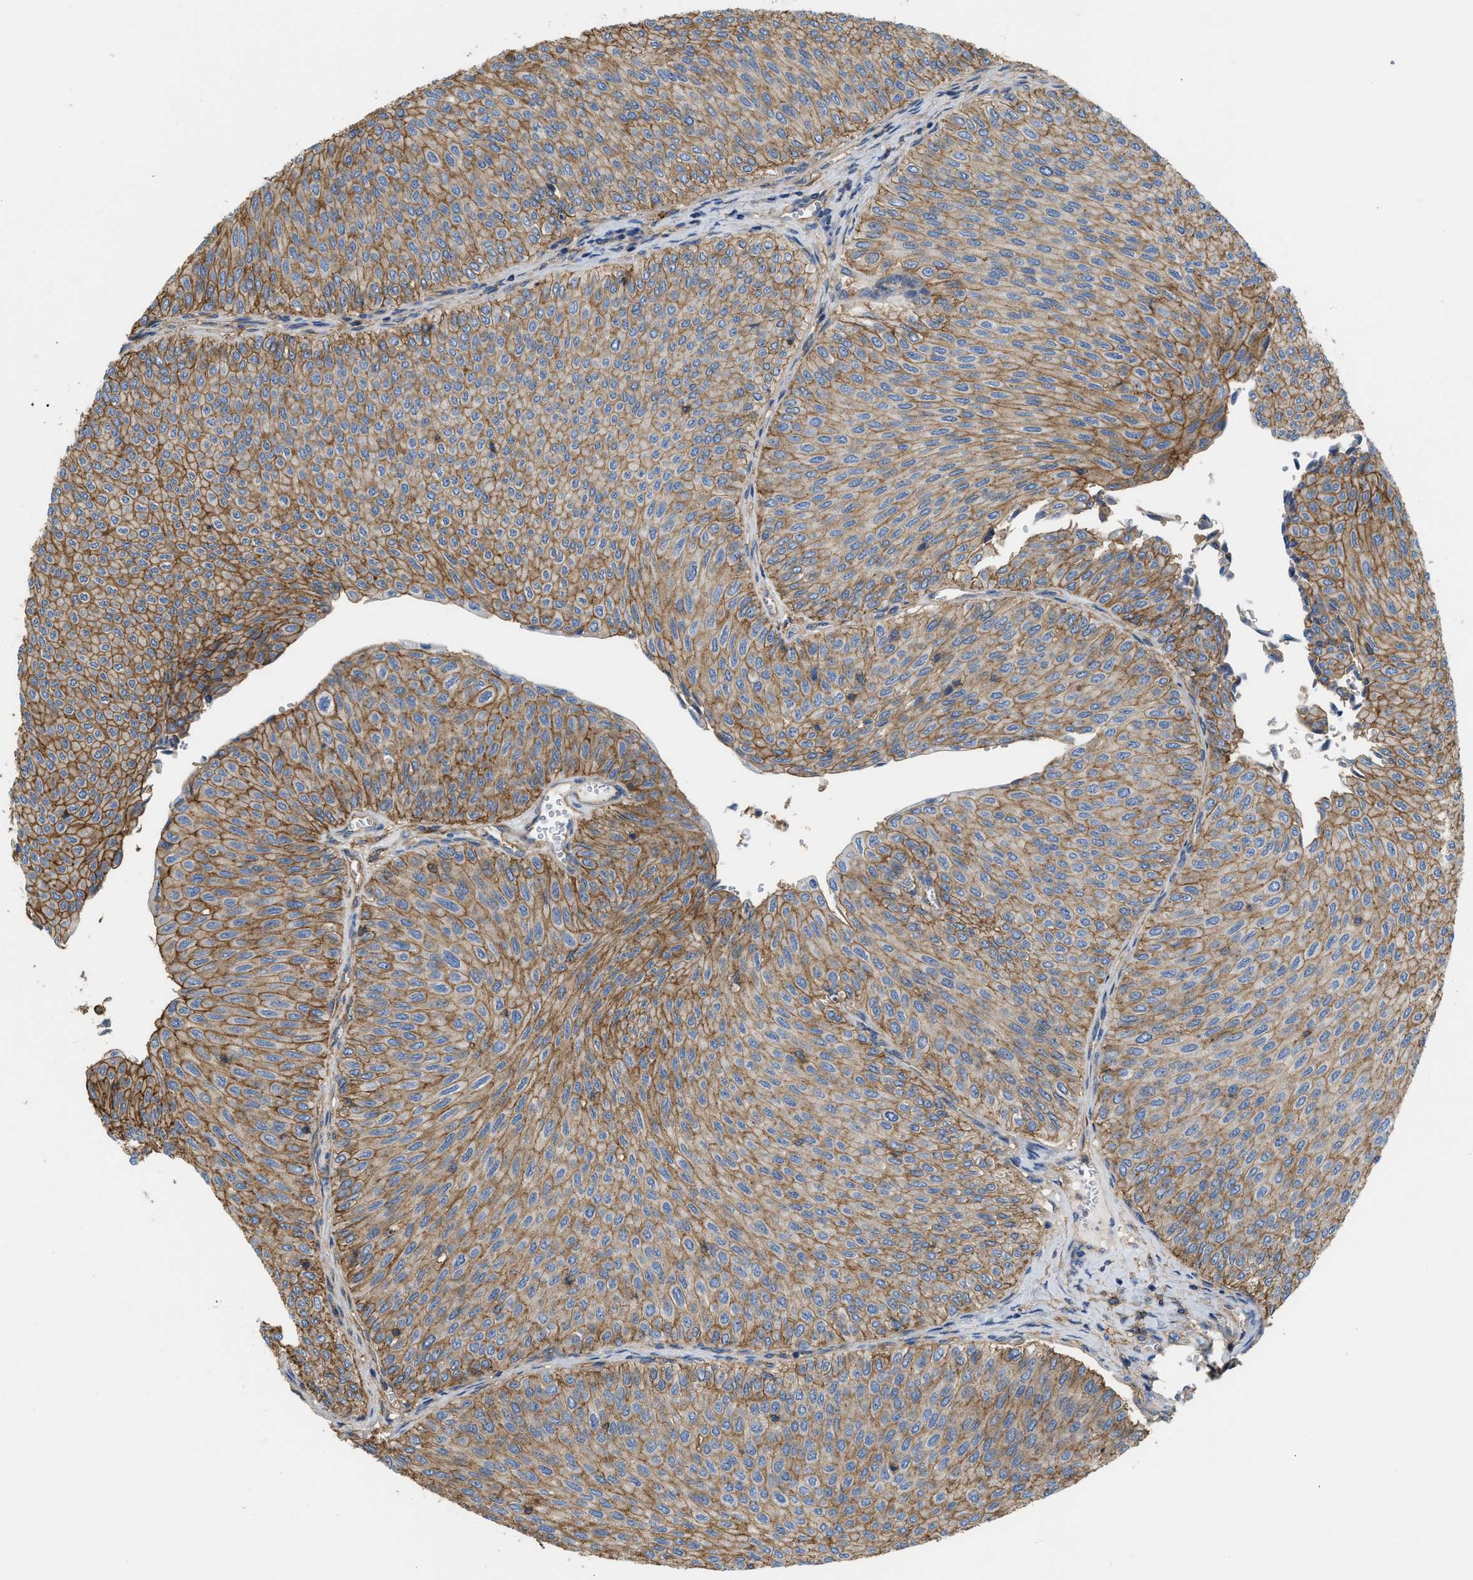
{"staining": {"intensity": "moderate", "quantity": ">75%", "location": "cytoplasmic/membranous"}, "tissue": "urothelial cancer", "cell_type": "Tumor cells", "image_type": "cancer", "snomed": [{"axis": "morphology", "description": "Urothelial carcinoma, Low grade"}, {"axis": "topography", "description": "Urinary bladder"}], "caption": "Protein expression analysis of urothelial cancer demonstrates moderate cytoplasmic/membranous positivity in approximately >75% of tumor cells.", "gene": "GNB4", "patient": {"sex": "male", "age": 78}}